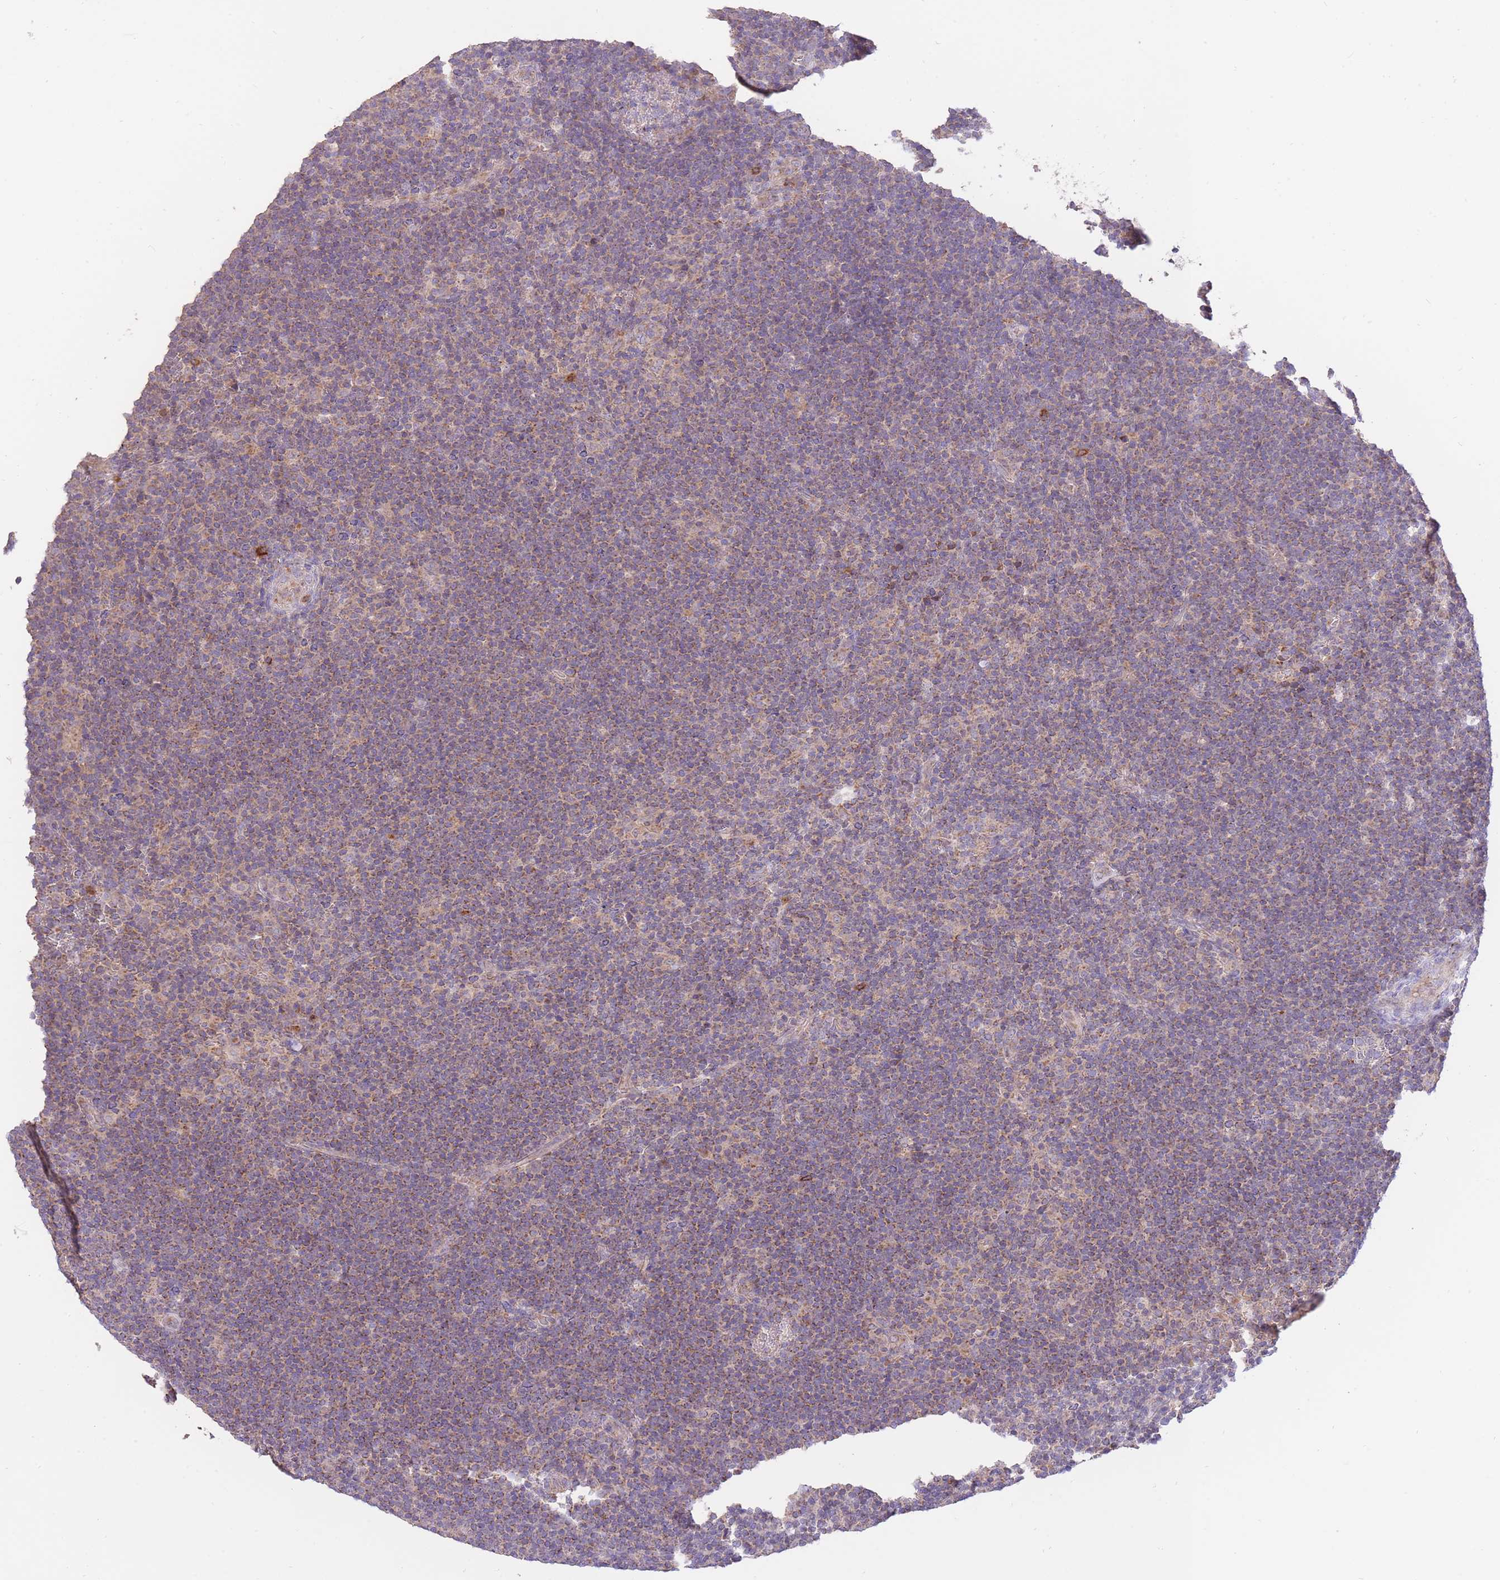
{"staining": {"intensity": "negative", "quantity": "none", "location": "none"}, "tissue": "lymphoma", "cell_type": "Tumor cells", "image_type": "cancer", "snomed": [{"axis": "morphology", "description": "Hodgkin's disease, NOS"}, {"axis": "topography", "description": "Lymph node"}], "caption": "This is a micrograph of immunohistochemistry staining of lymphoma, which shows no expression in tumor cells.", "gene": "PREP", "patient": {"sex": "female", "age": 57}}